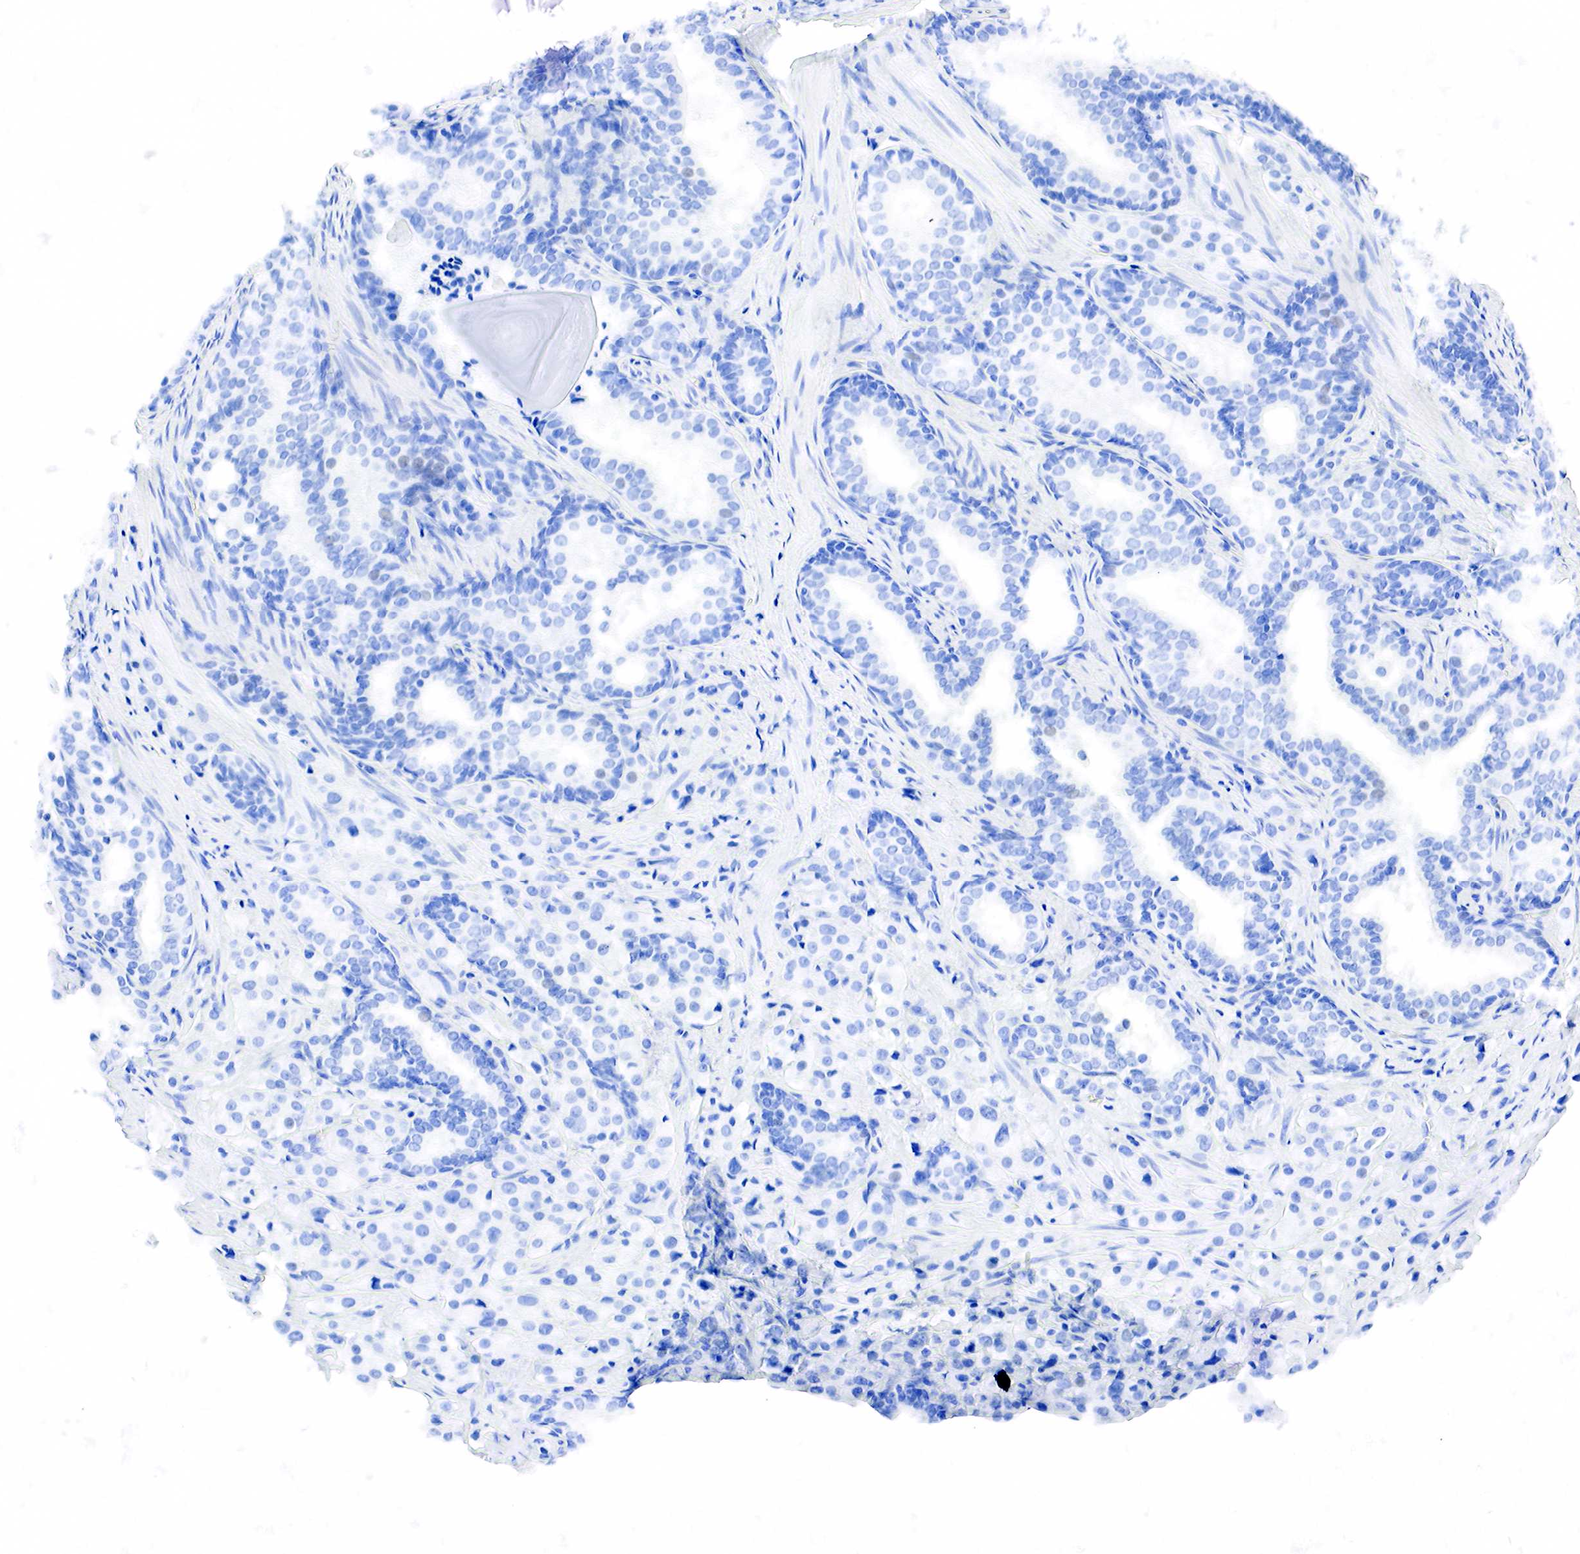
{"staining": {"intensity": "negative", "quantity": "none", "location": "none"}, "tissue": "prostate cancer", "cell_type": "Tumor cells", "image_type": "cancer", "snomed": [{"axis": "morphology", "description": "Adenocarcinoma, Medium grade"}, {"axis": "topography", "description": "Prostate"}], "caption": "DAB (3,3'-diaminobenzidine) immunohistochemical staining of human prostate cancer demonstrates no significant staining in tumor cells.", "gene": "PTH", "patient": {"sex": "male", "age": 70}}